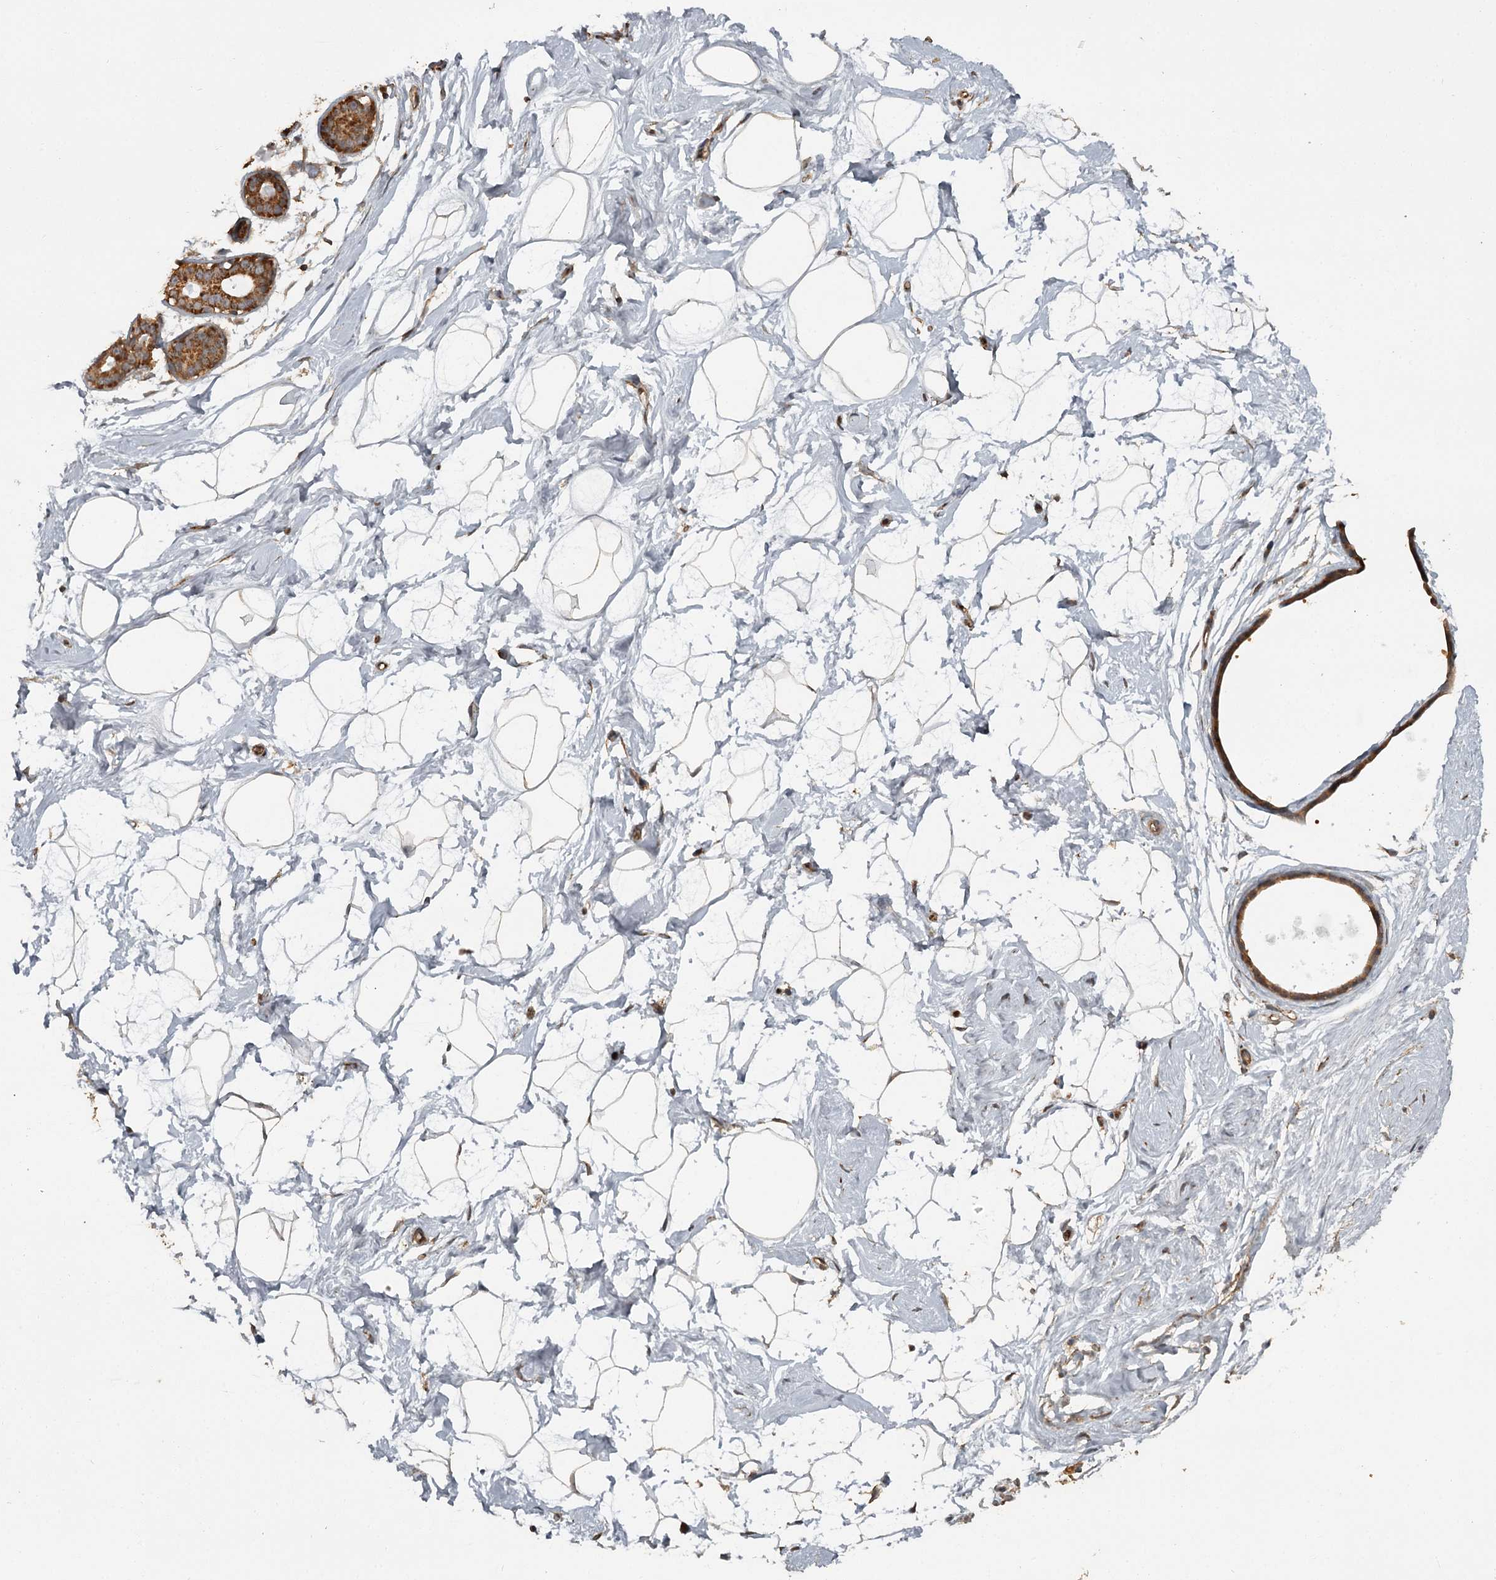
{"staining": {"intensity": "negative", "quantity": "none", "location": "none"}, "tissue": "breast", "cell_type": "Adipocytes", "image_type": "normal", "snomed": [{"axis": "morphology", "description": "Normal tissue, NOS"}, {"axis": "morphology", "description": "Adenoma, NOS"}, {"axis": "topography", "description": "Breast"}], "caption": "Immunohistochemistry of benign breast shows no staining in adipocytes.", "gene": "FAXC", "patient": {"sex": "female", "age": 23}}